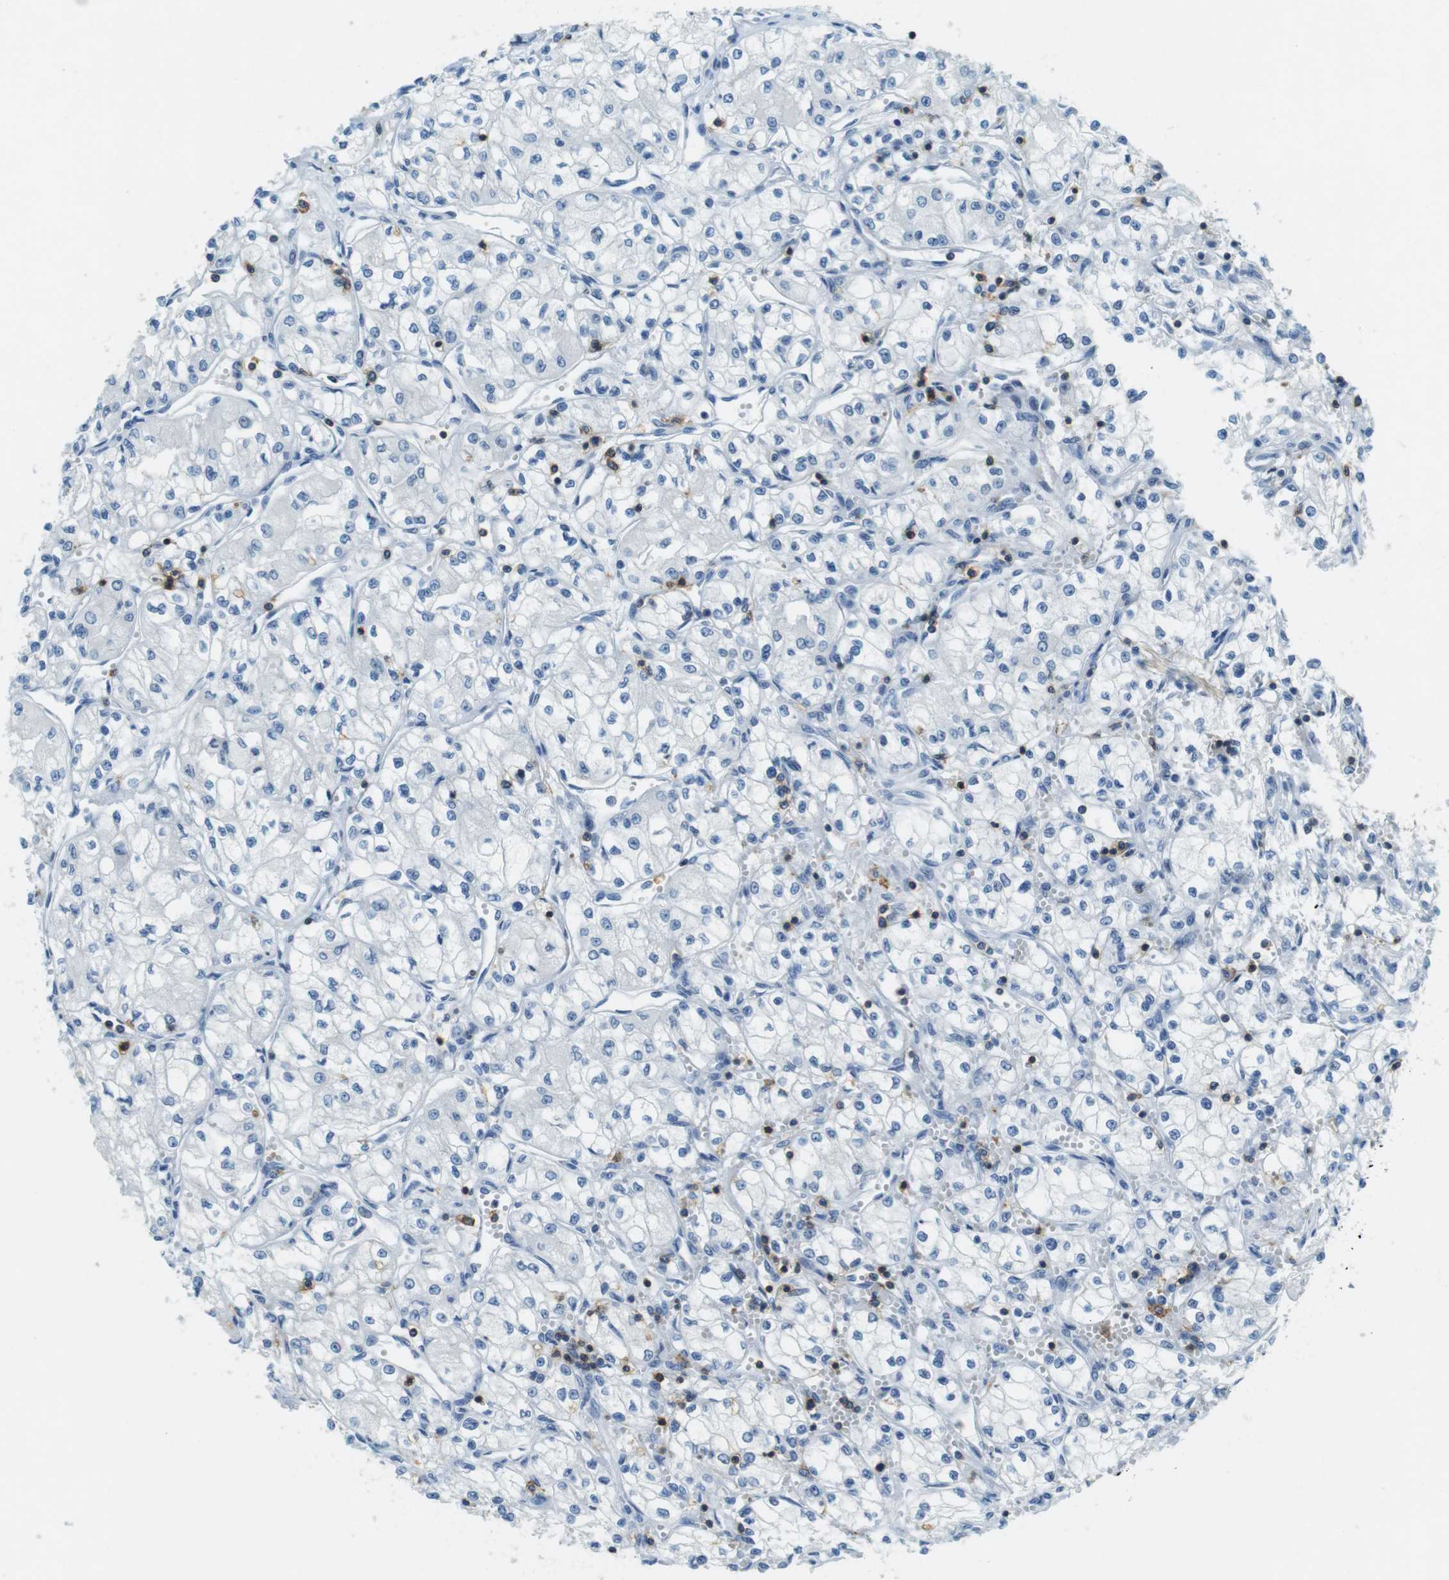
{"staining": {"intensity": "negative", "quantity": "none", "location": "none"}, "tissue": "renal cancer", "cell_type": "Tumor cells", "image_type": "cancer", "snomed": [{"axis": "morphology", "description": "Normal tissue, NOS"}, {"axis": "morphology", "description": "Adenocarcinoma, NOS"}, {"axis": "topography", "description": "Kidney"}], "caption": "DAB (3,3'-diaminobenzidine) immunohistochemical staining of human renal adenocarcinoma shows no significant positivity in tumor cells.", "gene": "LAT", "patient": {"sex": "male", "age": 59}}